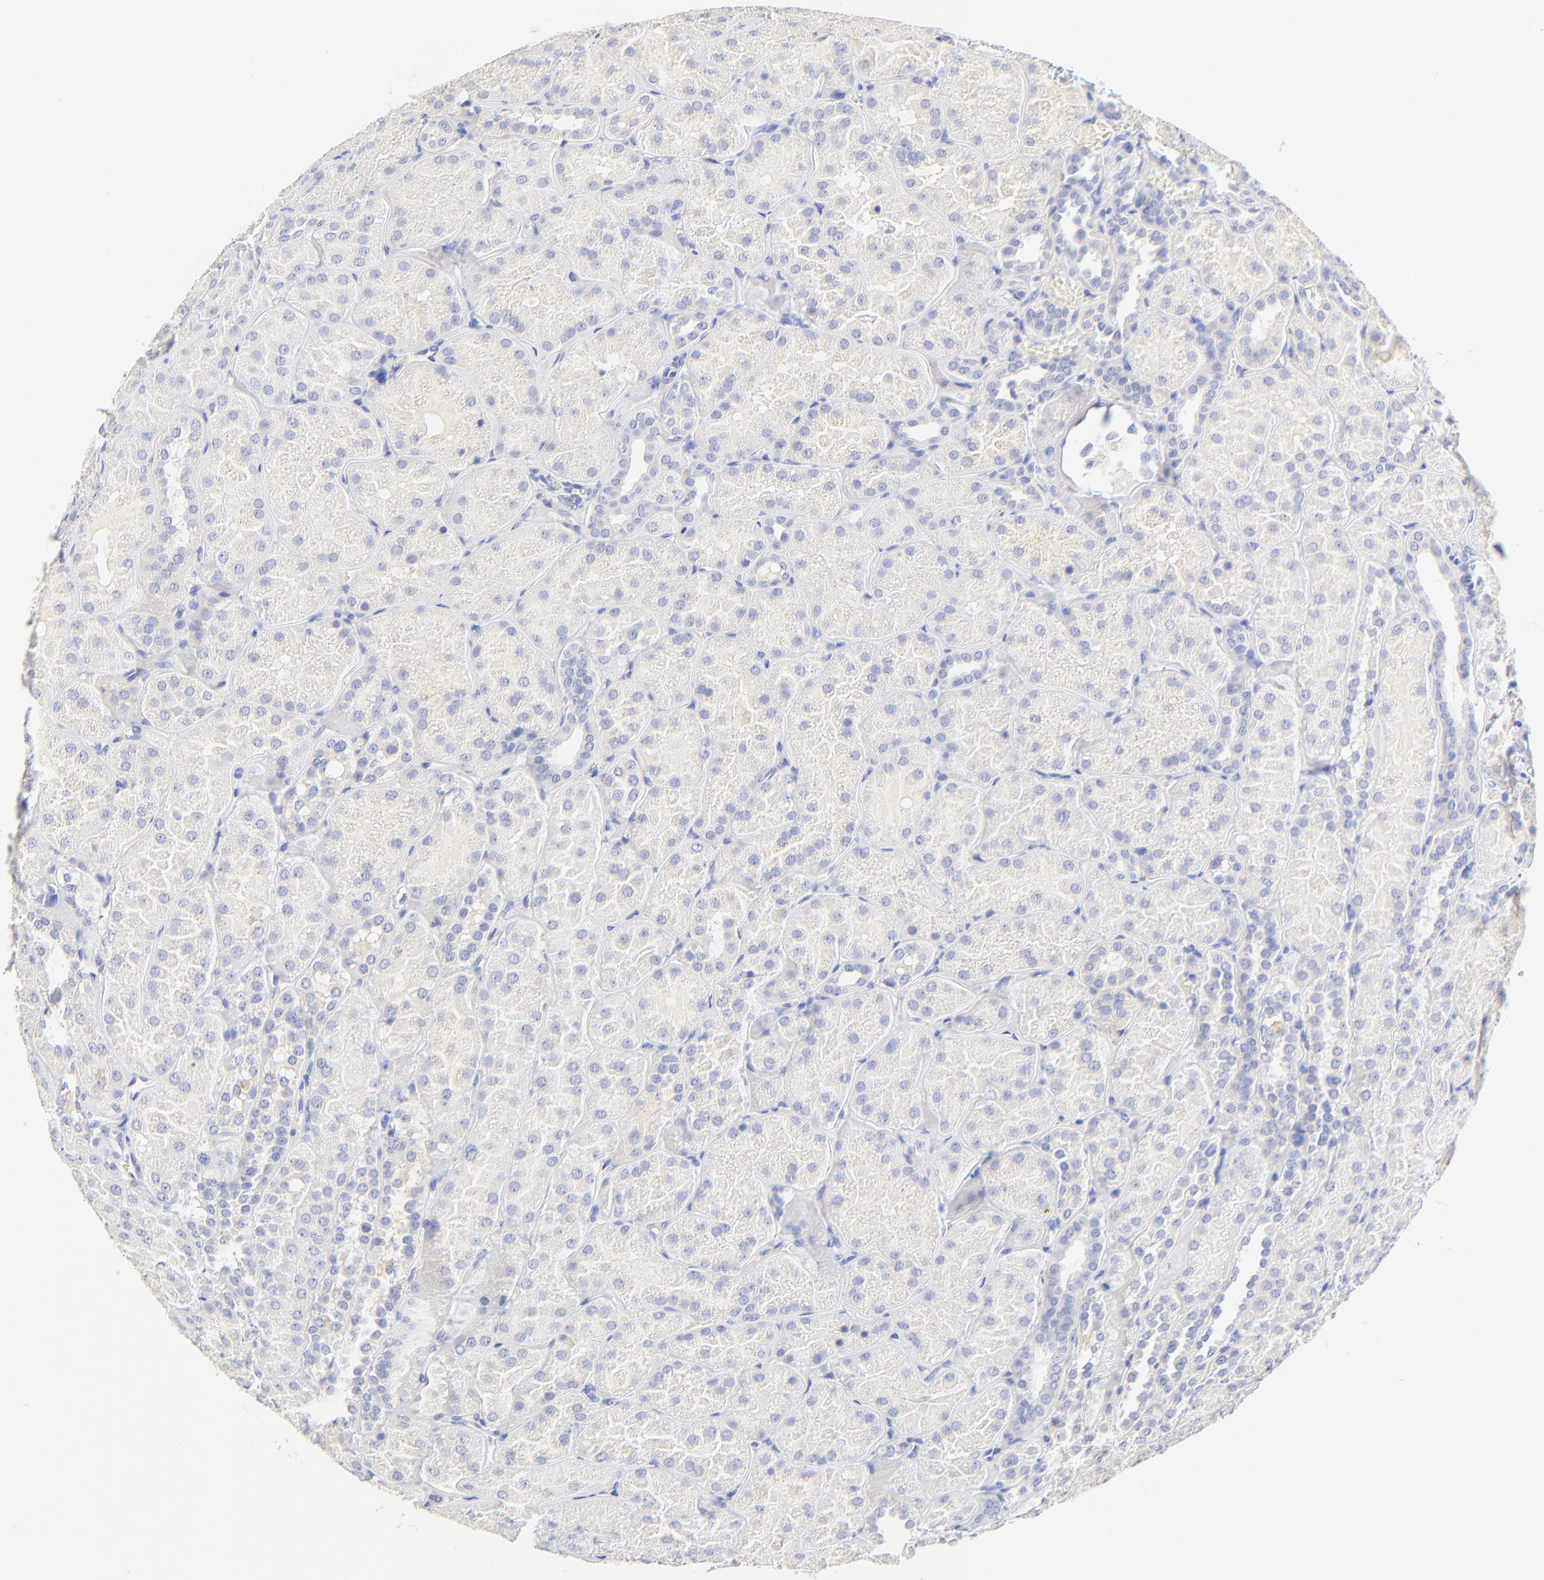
{"staining": {"intensity": "negative", "quantity": "none", "location": "none"}, "tissue": "kidney", "cell_type": "Cells in glomeruli", "image_type": "normal", "snomed": [{"axis": "morphology", "description": "Normal tissue, NOS"}, {"axis": "topography", "description": "Kidney"}], "caption": "This is an immunohistochemistry (IHC) photomicrograph of benign human kidney. There is no staining in cells in glomeruli.", "gene": "SULT4A1", "patient": {"sex": "male", "age": 28}}